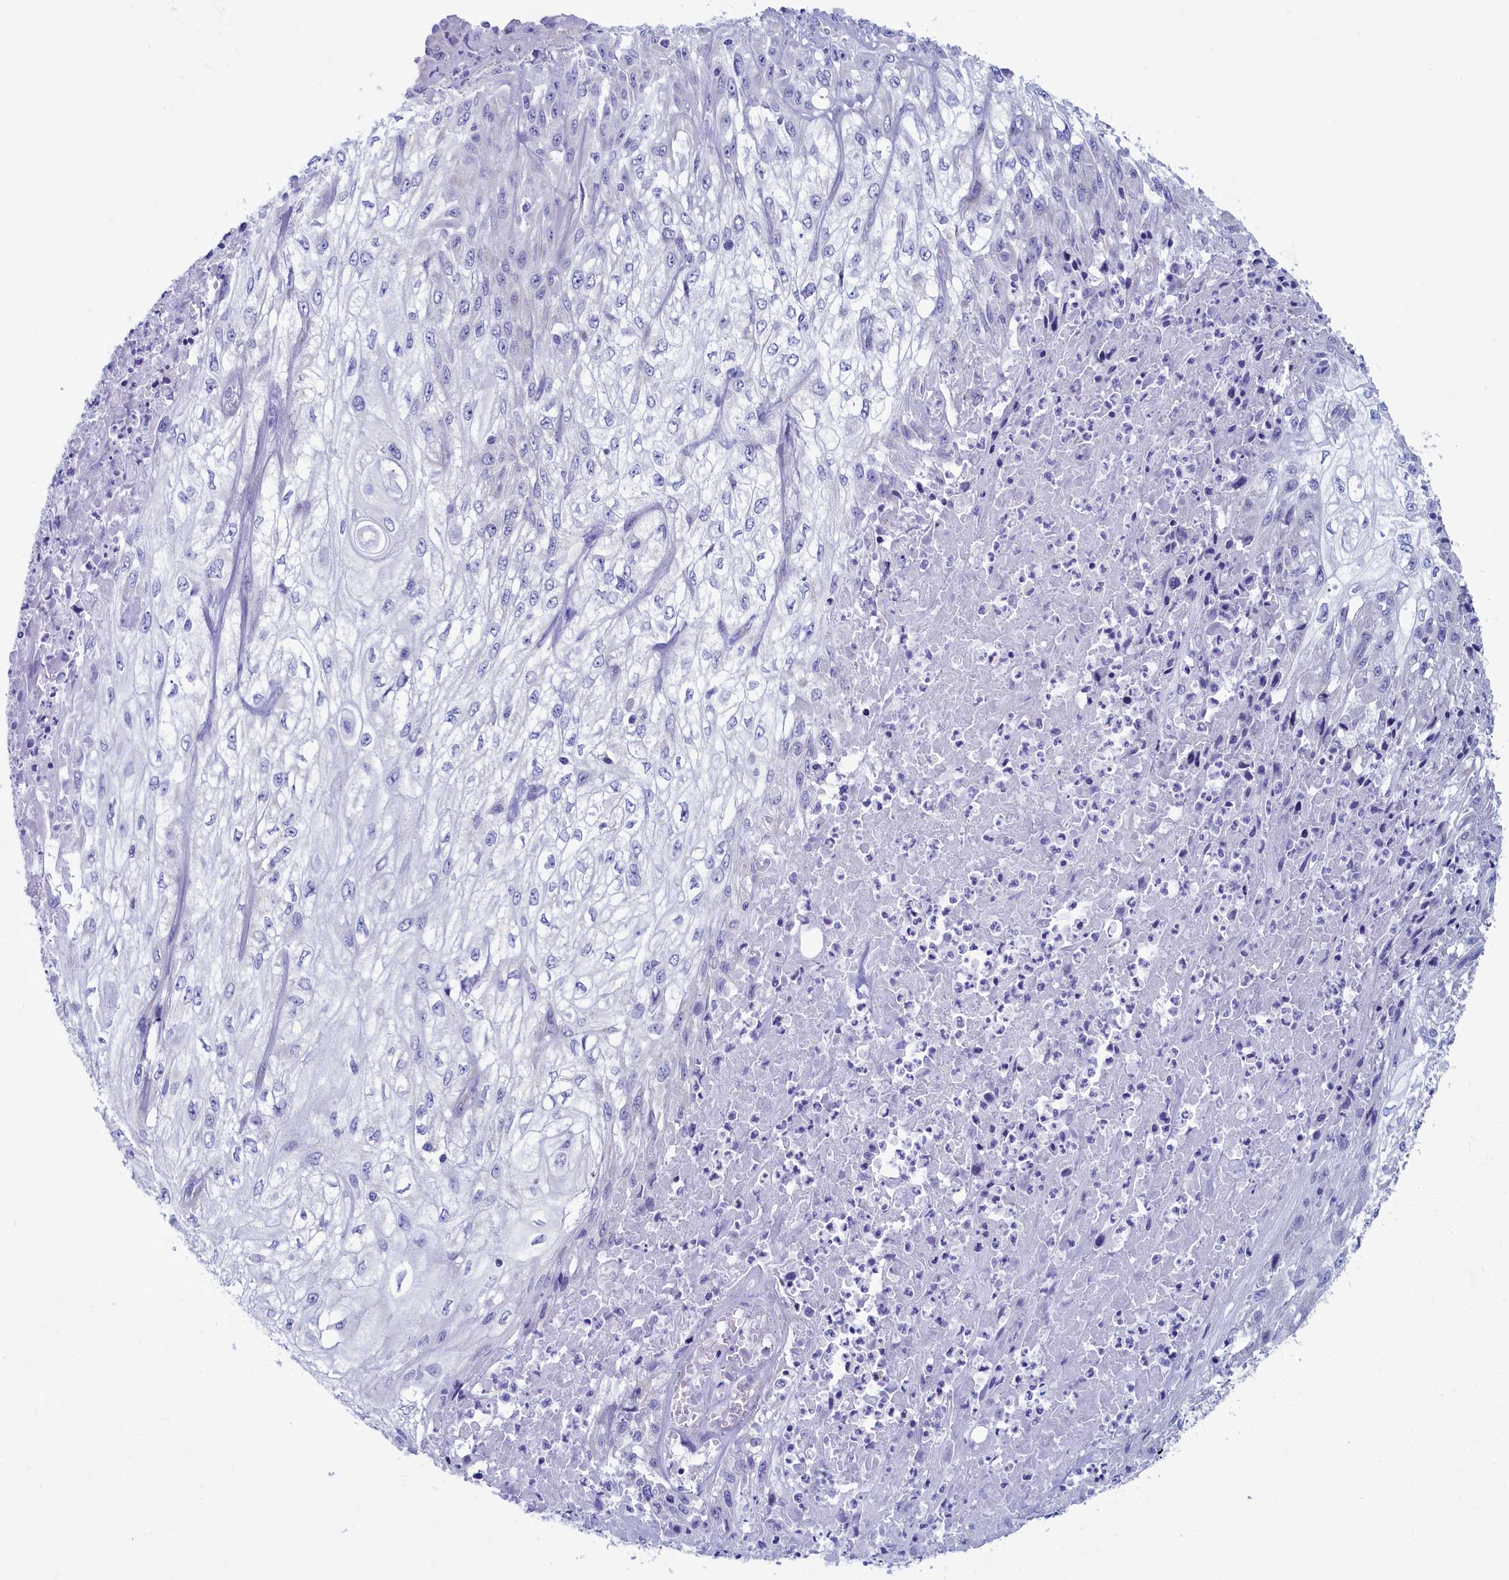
{"staining": {"intensity": "negative", "quantity": "none", "location": "none"}, "tissue": "skin cancer", "cell_type": "Tumor cells", "image_type": "cancer", "snomed": [{"axis": "morphology", "description": "Squamous cell carcinoma, NOS"}, {"axis": "morphology", "description": "Squamous cell carcinoma, metastatic, NOS"}, {"axis": "topography", "description": "Skin"}, {"axis": "topography", "description": "Lymph node"}], "caption": "This is an immunohistochemistry (IHC) micrograph of skin cancer (squamous cell carcinoma). There is no expression in tumor cells.", "gene": "SKA3", "patient": {"sex": "male", "age": 75}}